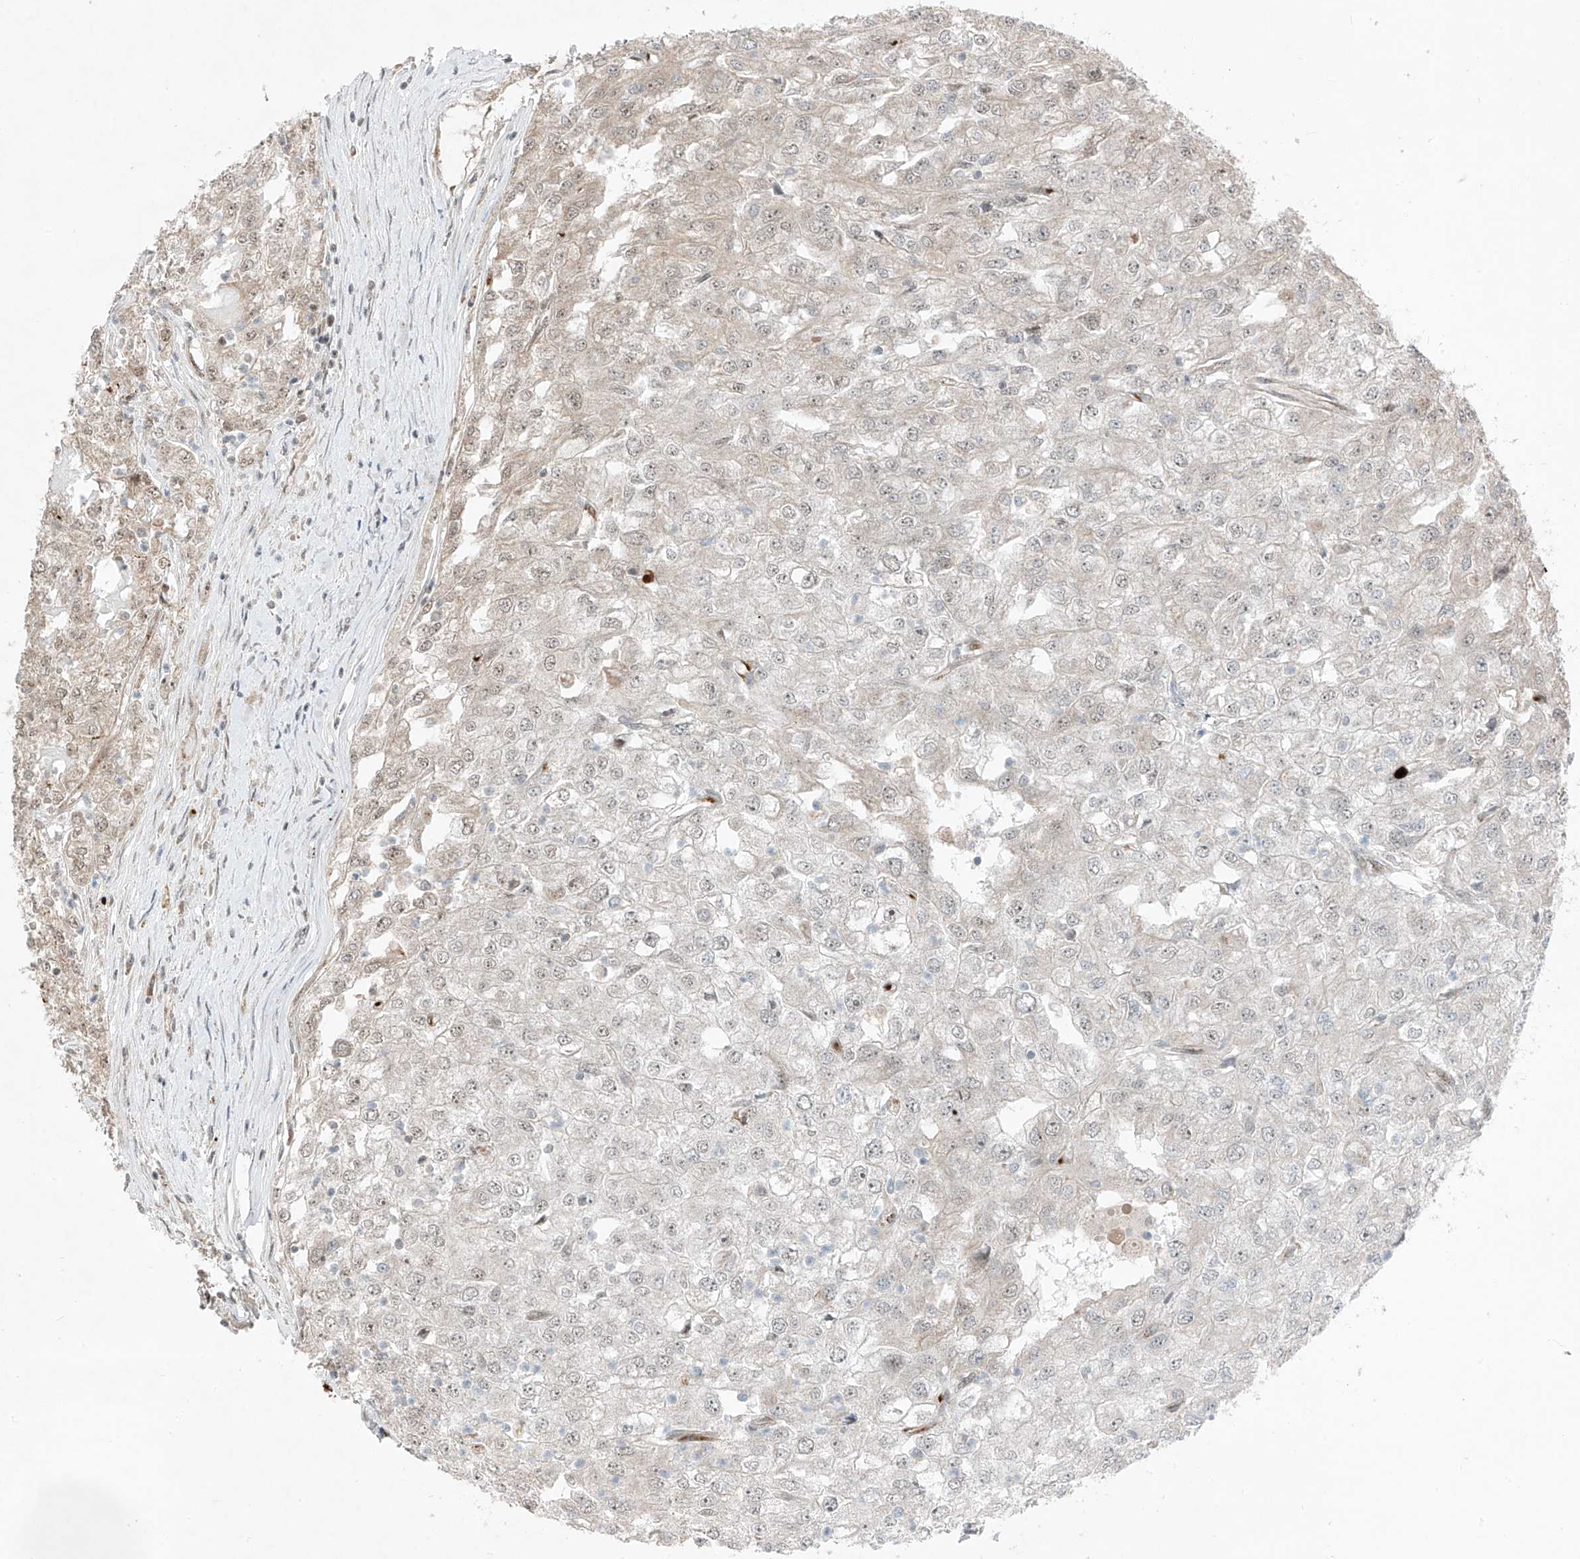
{"staining": {"intensity": "weak", "quantity": "25%-75%", "location": "cytoplasmic/membranous,nuclear"}, "tissue": "renal cancer", "cell_type": "Tumor cells", "image_type": "cancer", "snomed": [{"axis": "morphology", "description": "Adenocarcinoma, NOS"}, {"axis": "topography", "description": "Kidney"}], "caption": "Adenocarcinoma (renal) stained with DAB (3,3'-diaminobenzidine) immunohistochemistry (IHC) exhibits low levels of weak cytoplasmic/membranous and nuclear staining in approximately 25%-75% of tumor cells. (DAB = brown stain, brightfield microscopy at high magnification).", "gene": "ZNF620", "patient": {"sex": "female", "age": 54}}